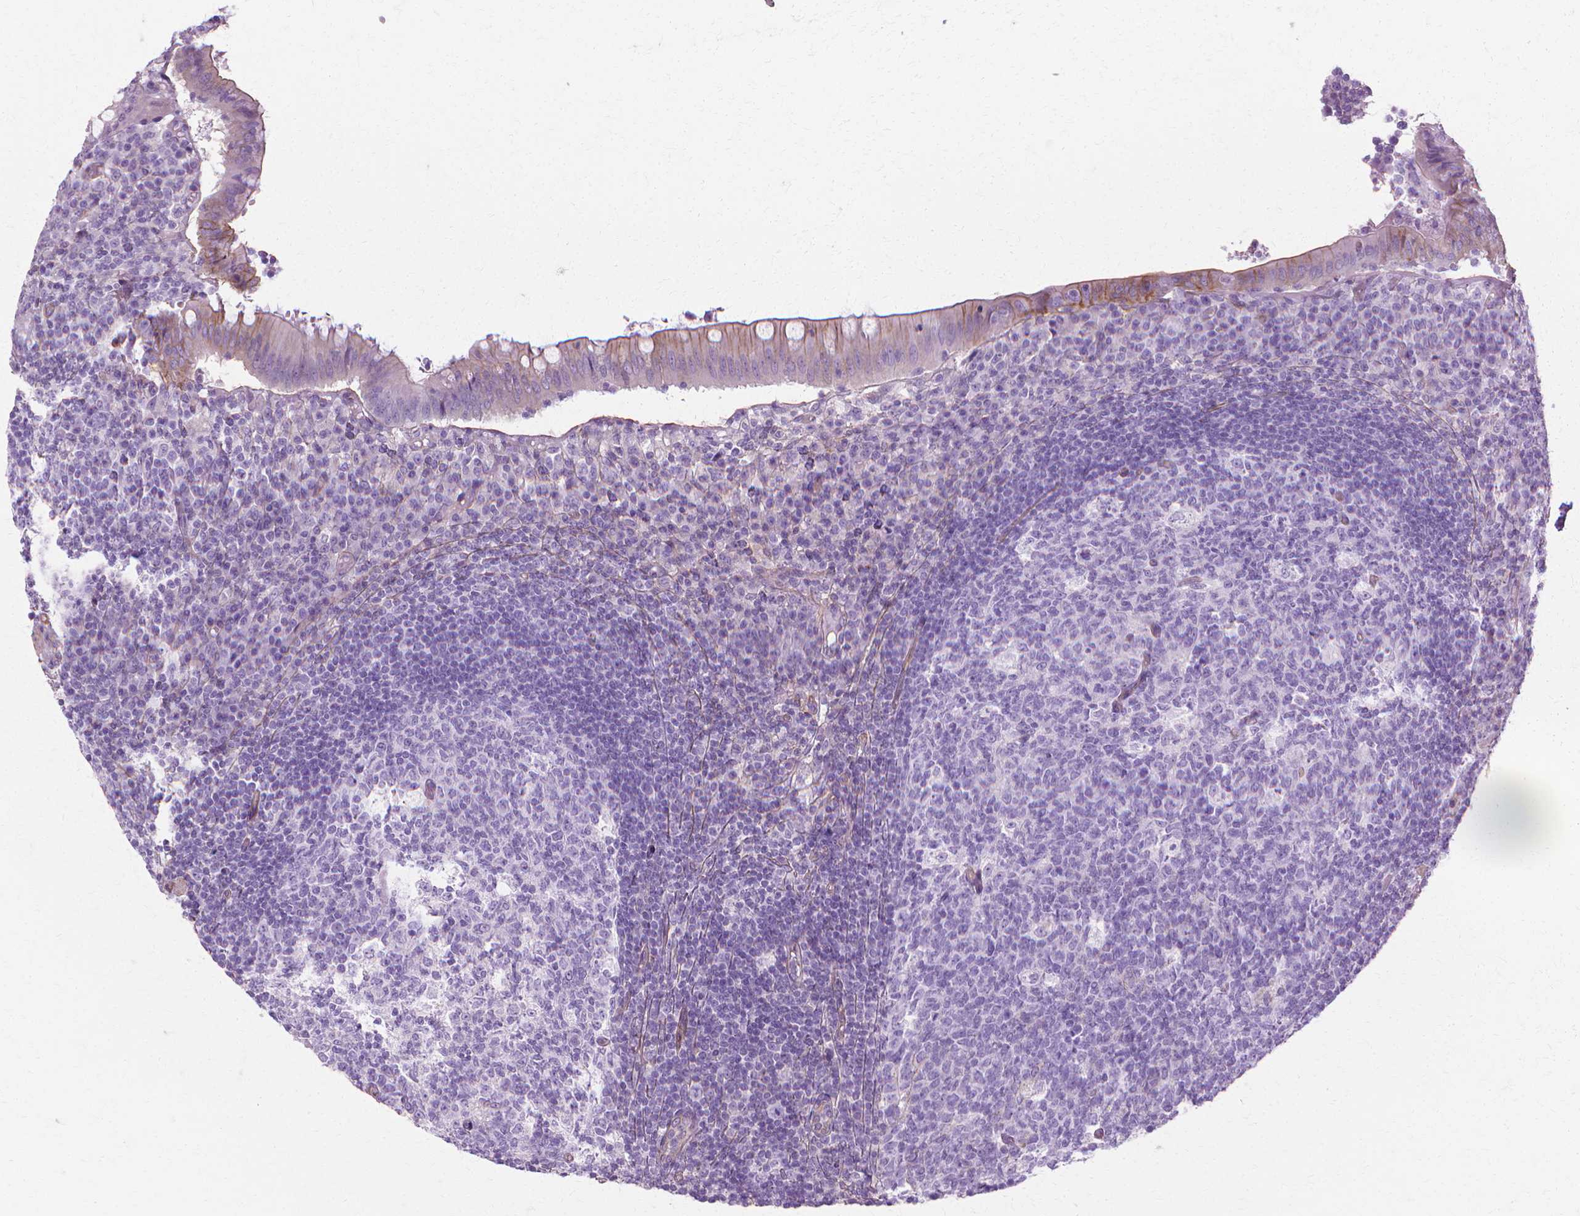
{"staining": {"intensity": "negative", "quantity": "none", "location": "none"}, "tissue": "appendix", "cell_type": "Glandular cells", "image_type": "normal", "snomed": [{"axis": "morphology", "description": "Normal tissue, NOS"}, {"axis": "topography", "description": "Appendix"}], "caption": "Immunohistochemical staining of unremarkable human appendix demonstrates no significant staining in glandular cells. Brightfield microscopy of immunohistochemistry (IHC) stained with DAB (3,3'-diaminobenzidine) (brown) and hematoxylin (blue), captured at high magnification.", "gene": "CFAP157", "patient": {"sex": "male", "age": 18}}